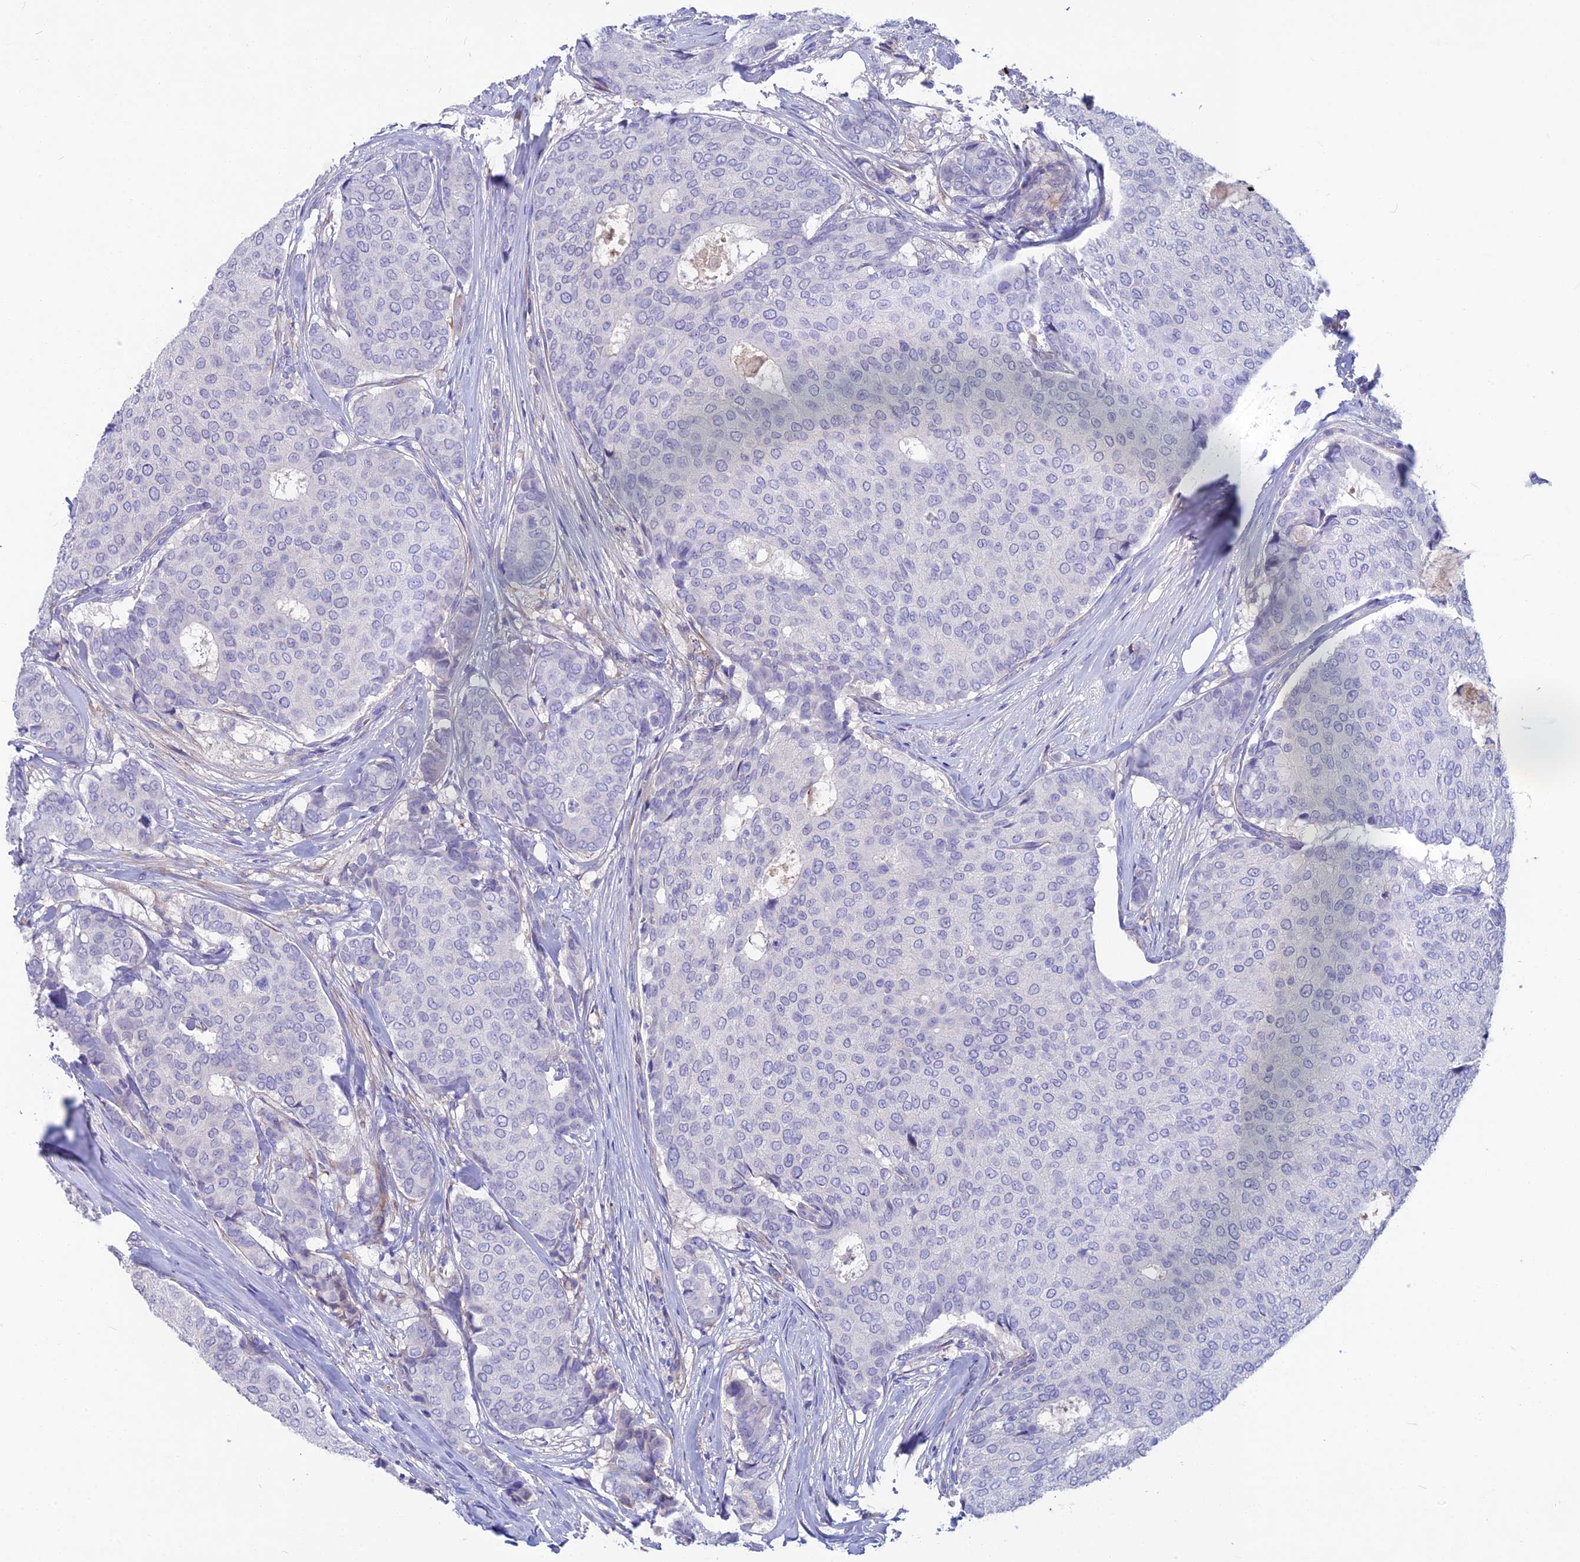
{"staining": {"intensity": "negative", "quantity": "none", "location": "none"}, "tissue": "breast cancer", "cell_type": "Tumor cells", "image_type": "cancer", "snomed": [{"axis": "morphology", "description": "Duct carcinoma"}, {"axis": "topography", "description": "Breast"}], "caption": "Protein analysis of intraductal carcinoma (breast) demonstrates no significant expression in tumor cells.", "gene": "SNAP91", "patient": {"sex": "female", "age": 75}}